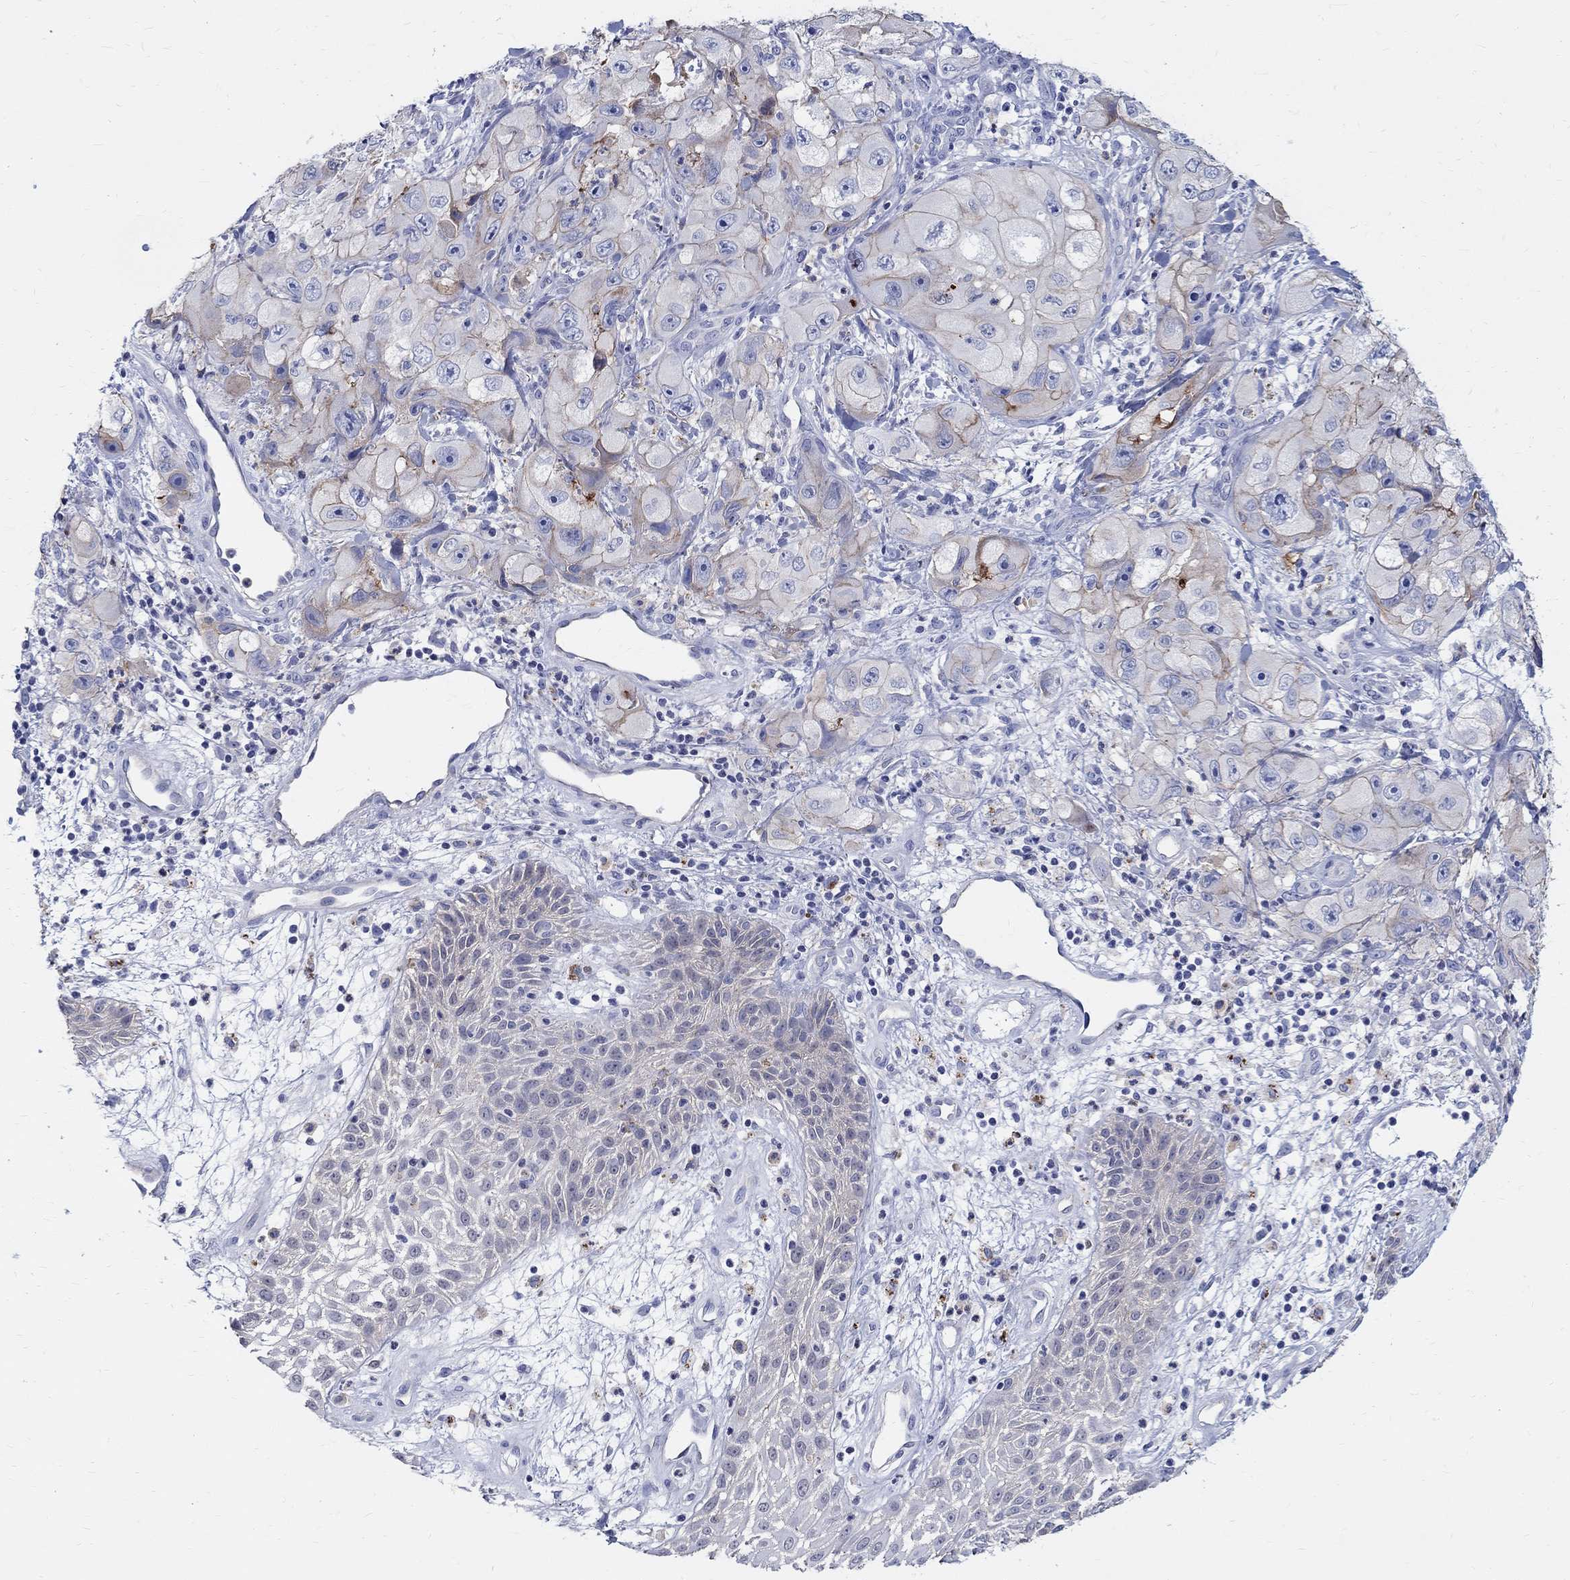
{"staining": {"intensity": "weak", "quantity": "25%-75%", "location": "cytoplasmic/membranous"}, "tissue": "skin cancer", "cell_type": "Tumor cells", "image_type": "cancer", "snomed": [{"axis": "morphology", "description": "Squamous cell carcinoma, NOS"}, {"axis": "topography", "description": "Skin"}, {"axis": "topography", "description": "Subcutis"}], "caption": "Human skin cancer (squamous cell carcinoma) stained for a protein (brown) reveals weak cytoplasmic/membranous positive staining in about 25%-75% of tumor cells.", "gene": "SOX2", "patient": {"sex": "male", "age": 73}}